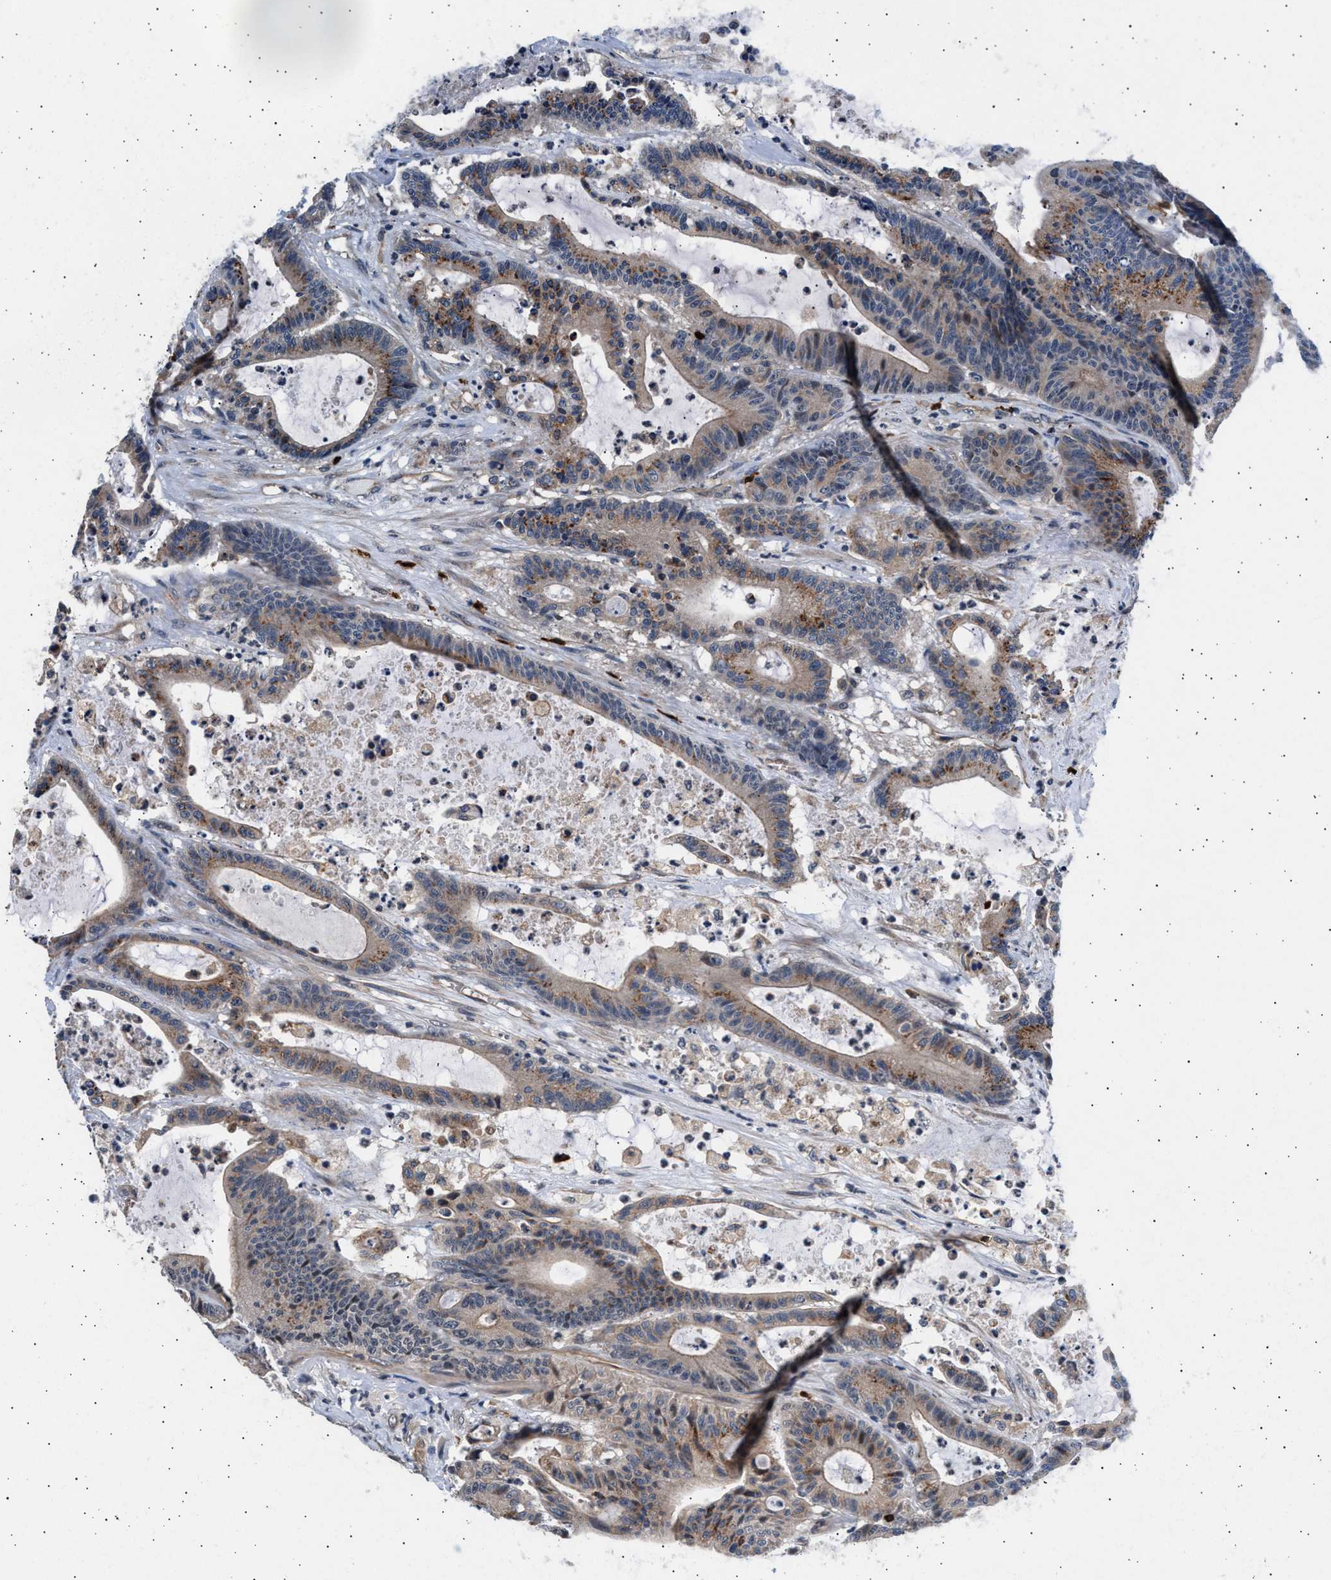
{"staining": {"intensity": "moderate", "quantity": "25%-75%", "location": "cytoplasmic/membranous"}, "tissue": "colorectal cancer", "cell_type": "Tumor cells", "image_type": "cancer", "snomed": [{"axis": "morphology", "description": "Adenocarcinoma, NOS"}, {"axis": "topography", "description": "Colon"}], "caption": "Adenocarcinoma (colorectal) stained for a protein exhibits moderate cytoplasmic/membranous positivity in tumor cells.", "gene": "GRAP2", "patient": {"sex": "female", "age": 84}}